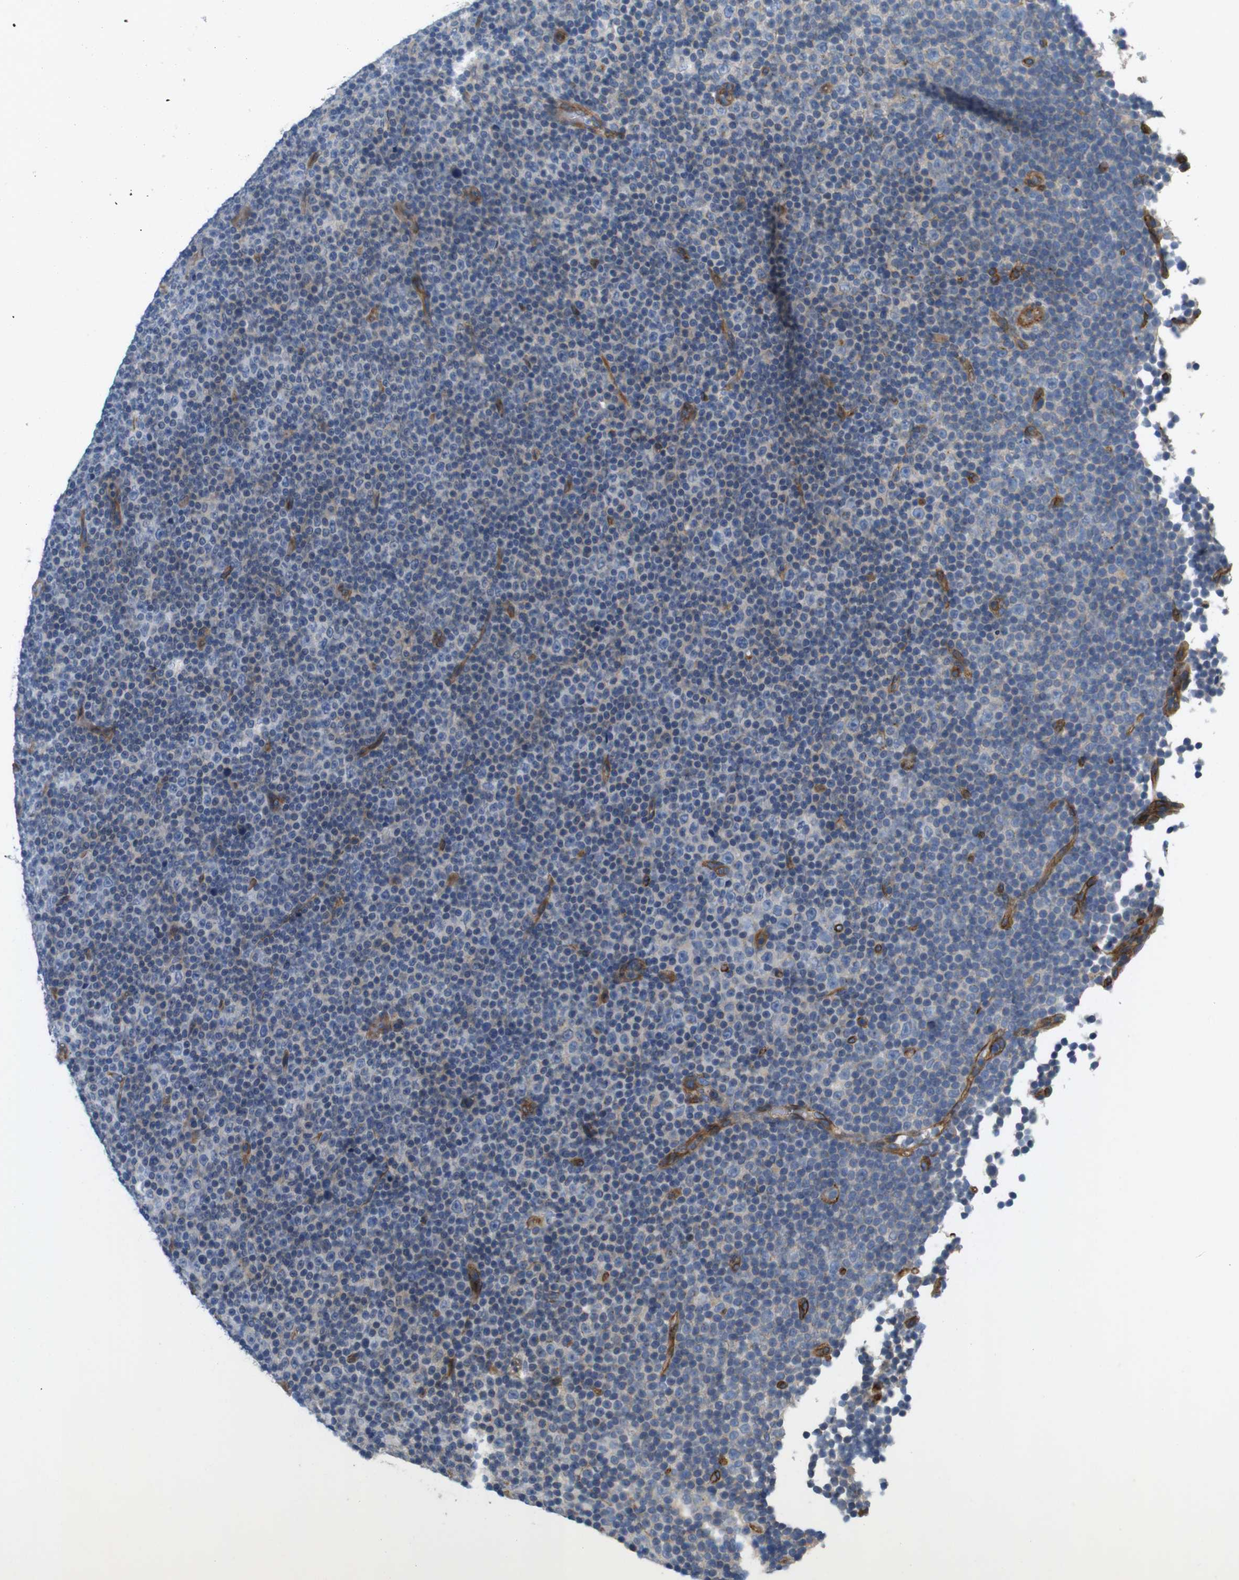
{"staining": {"intensity": "negative", "quantity": "none", "location": "none"}, "tissue": "lymphoma", "cell_type": "Tumor cells", "image_type": "cancer", "snomed": [{"axis": "morphology", "description": "Malignant lymphoma, non-Hodgkin's type, Low grade"}, {"axis": "topography", "description": "Lymph node"}], "caption": "Immunohistochemistry of malignant lymphoma, non-Hodgkin's type (low-grade) displays no staining in tumor cells.", "gene": "BVES", "patient": {"sex": "female", "age": 67}}